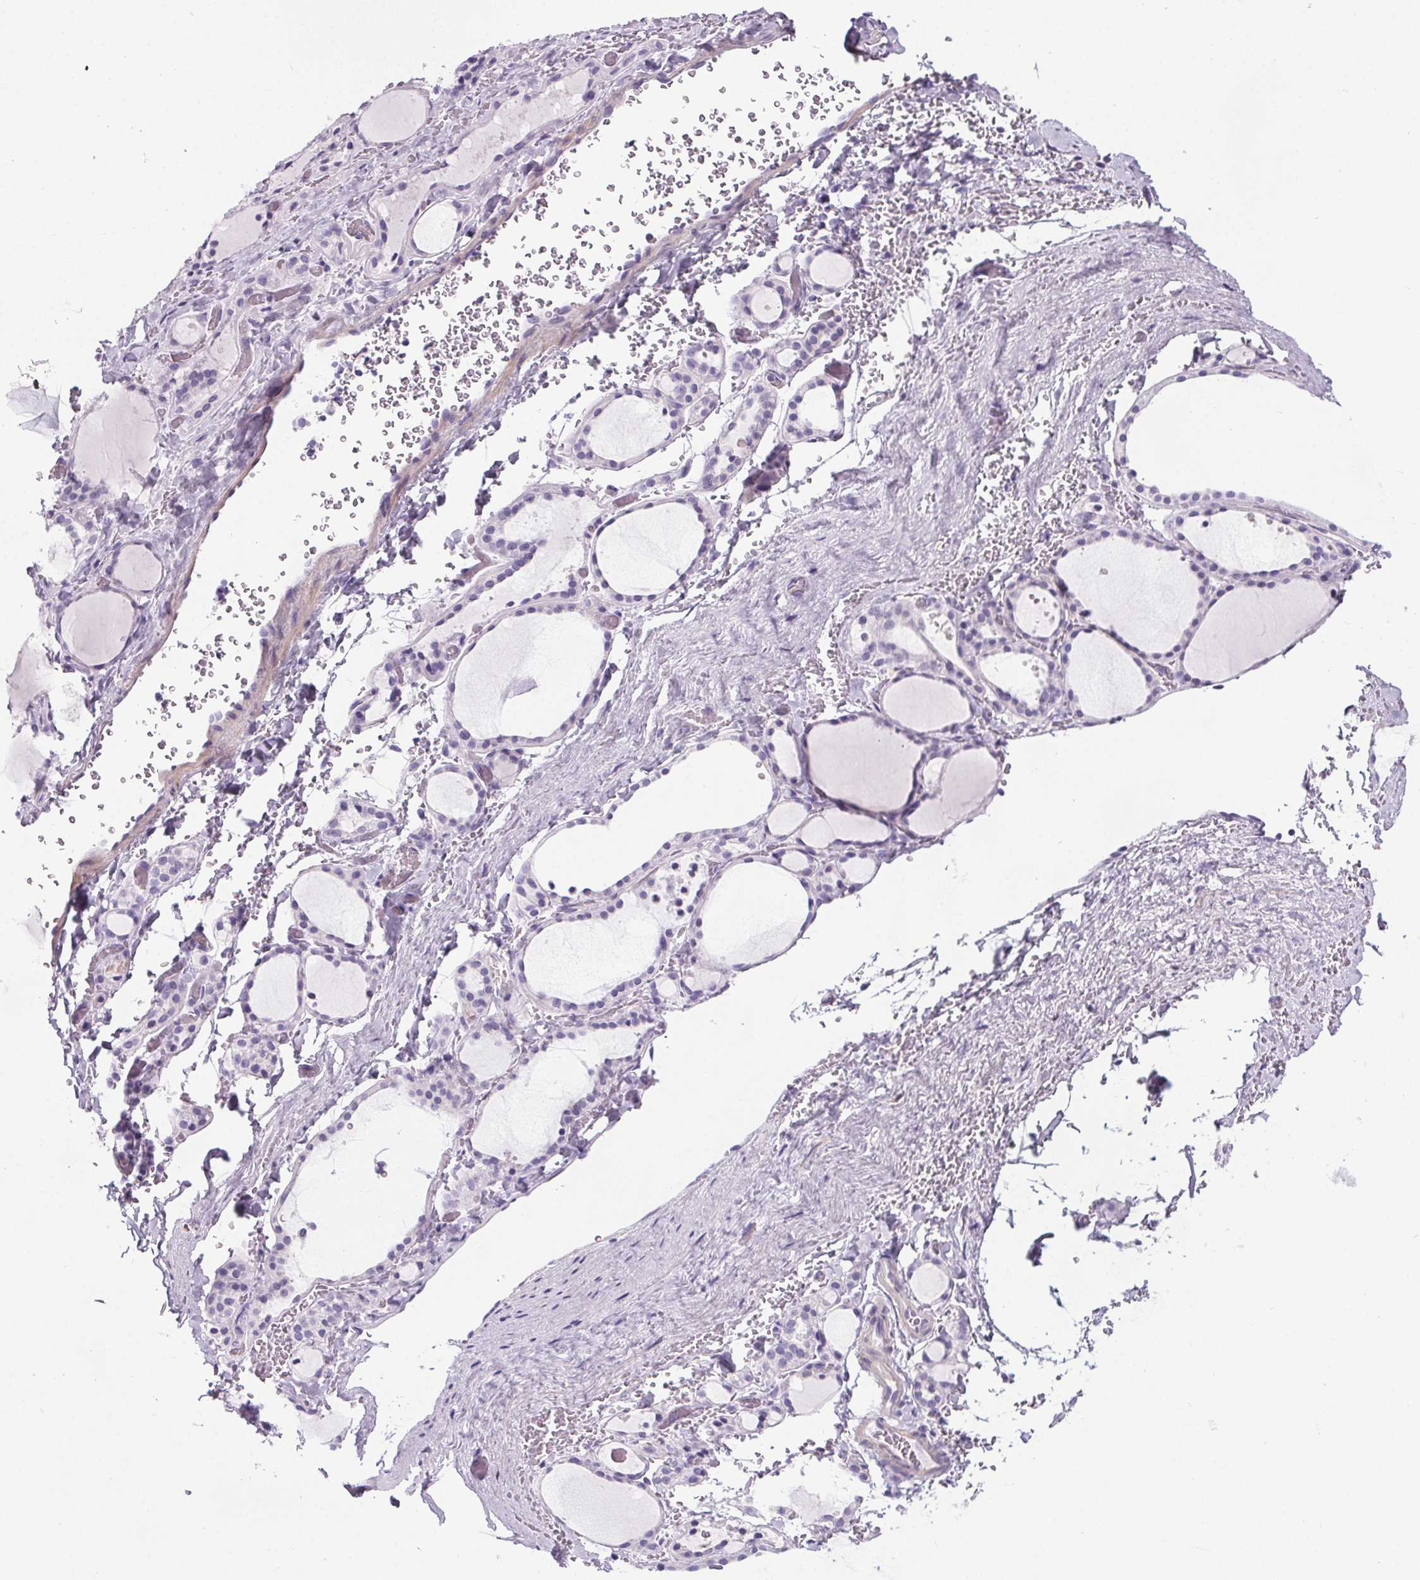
{"staining": {"intensity": "negative", "quantity": "none", "location": "none"}, "tissue": "thyroid gland", "cell_type": "Glandular cells", "image_type": "normal", "snomed": [{"axis": "morphology", "description": "Normal tissue, NOS"}, {"axis": "topography", "description": "Thyroid gland"}], "caption": "The histopathology image displays no significant positivity in glandular cells of thyroid gland.", "gene": "ELAVL2", "patient": {"sex": "female", "age": 36}}